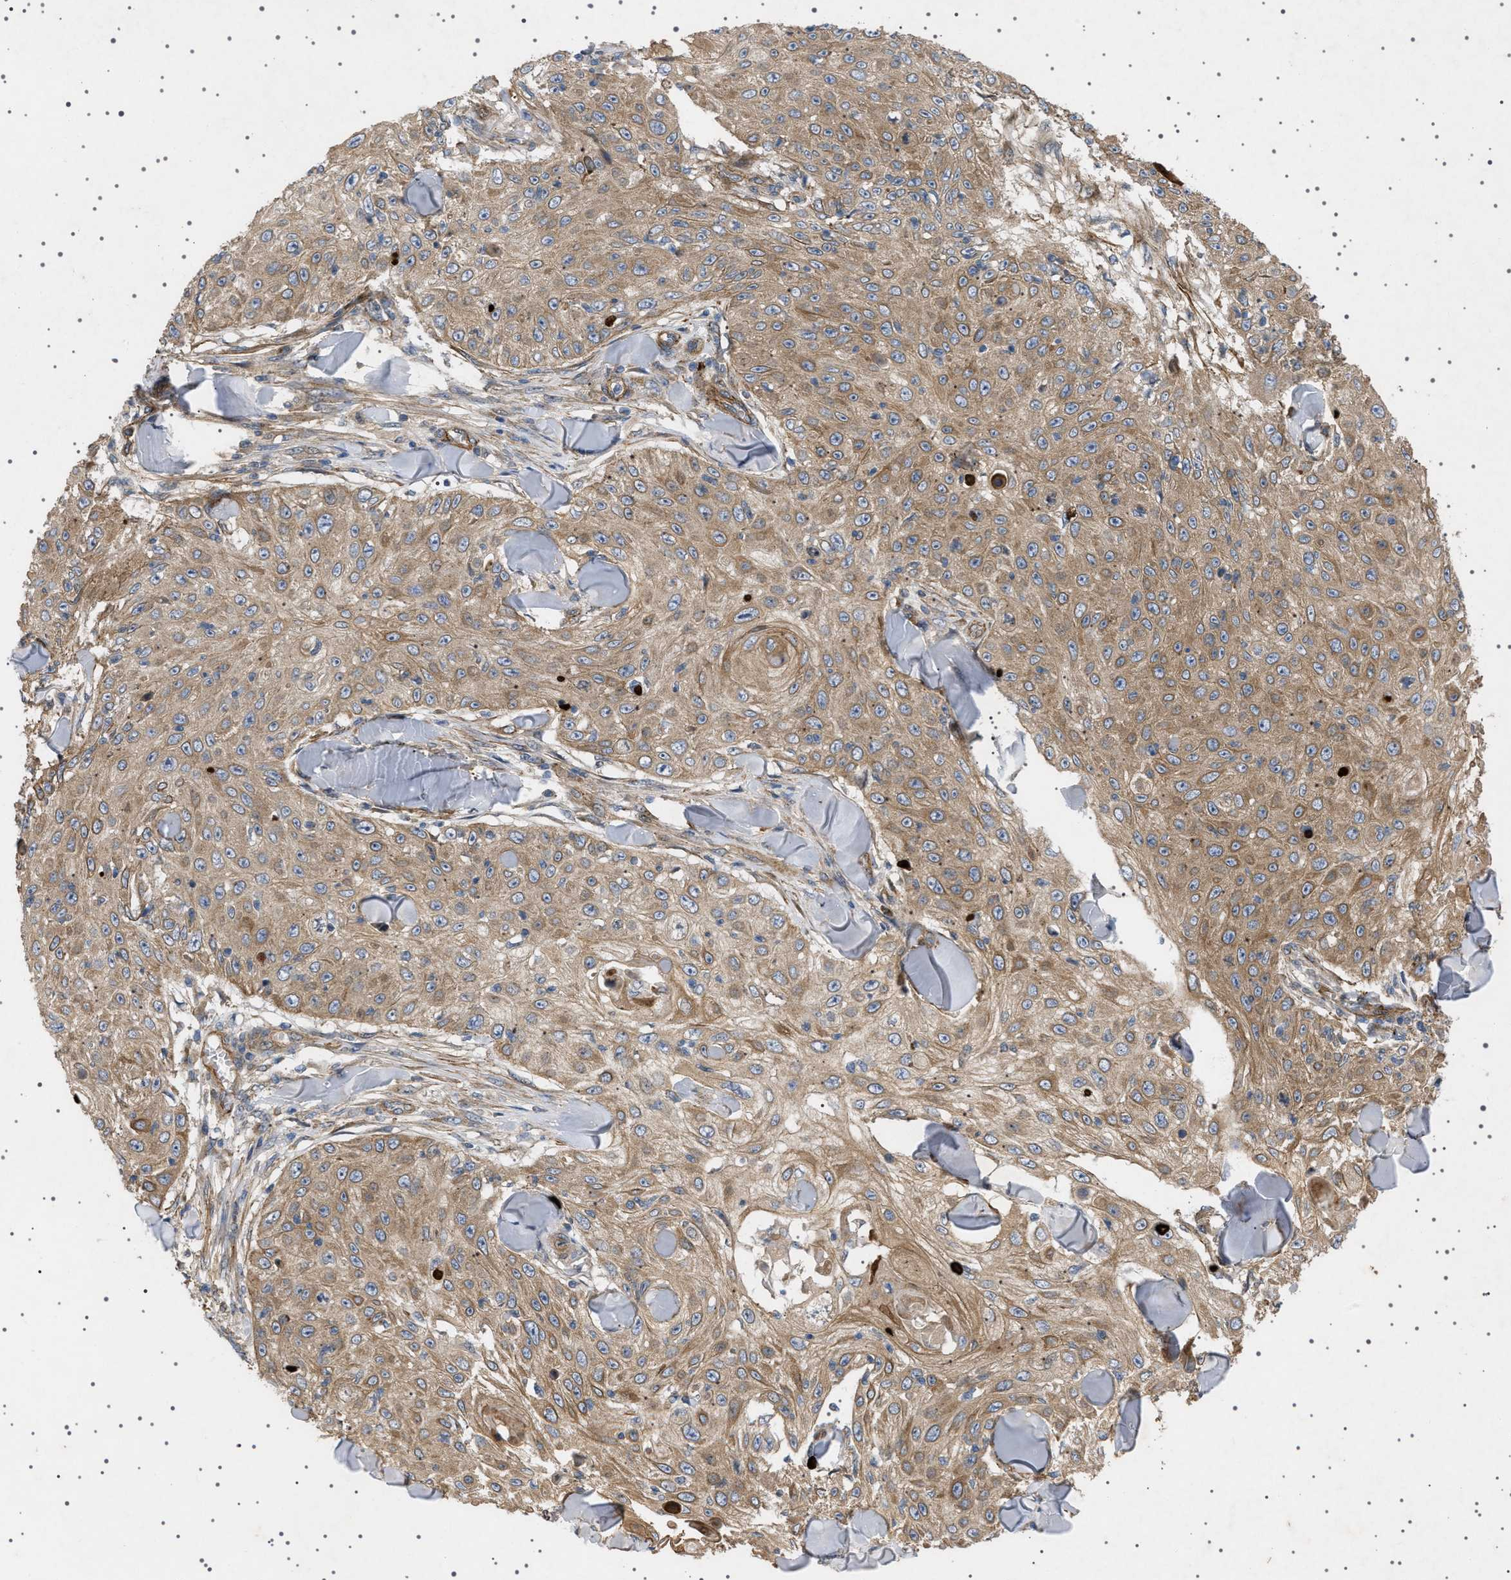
{"staining": {"intensity": "moderate", "quantity": ">75%", "location": "cytoplasmic/membranous"}, "tissue": "skin cancer", "cell_type": "Tumor cells", "image_type": "cancer", "snomed": [{"axis": "morphology", "description": "Squamous cell carcinoma, NOS"}, {"axis": "topography", "description": "Skin"}], "caption": "Brown immunohistochemical staining in skin cancer exhibits moderate cytoplasmic/membranous positivity in about >75% of tumor cells.", "gene": "CCDC186", "patient": {"sex": "male", "age": 86}}